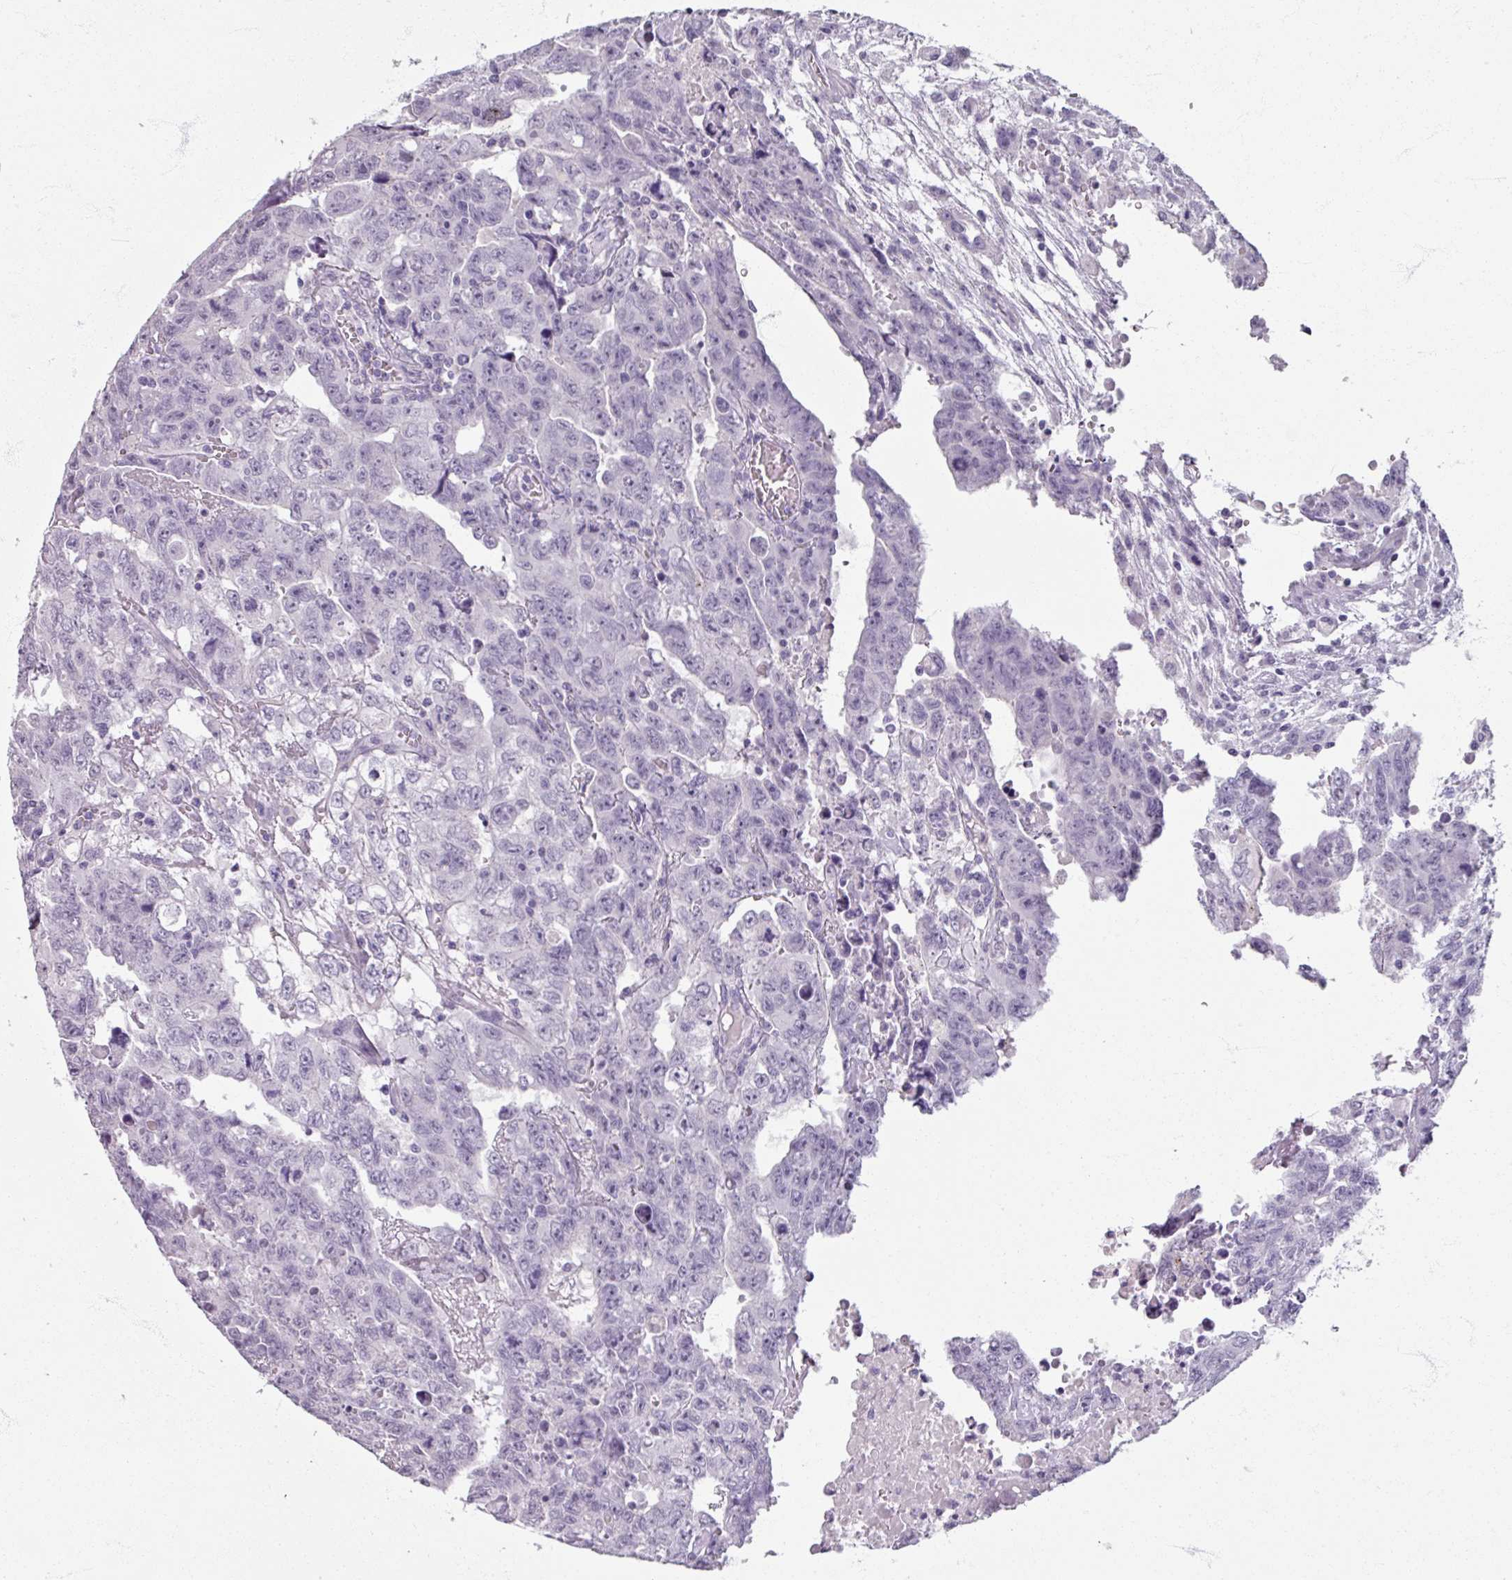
{"staining": {"intensity": "negative", "quantity": "none", "location": "none"}, "tissue": "testis cancer", "cell_type": "Tumor cells", "image_type": "cancer", "snomed": [{"axis": "morphology", "description": "Carcinoma, Embryonal, NOS"}, {"axis": "topography", "description": "Testis"}], "caption": "Testis cancer was stained to show a protein in brown. There is no significant staining in tumor cells.", "gene": "TG", "patient": {"sex": "male", "age": 24}}